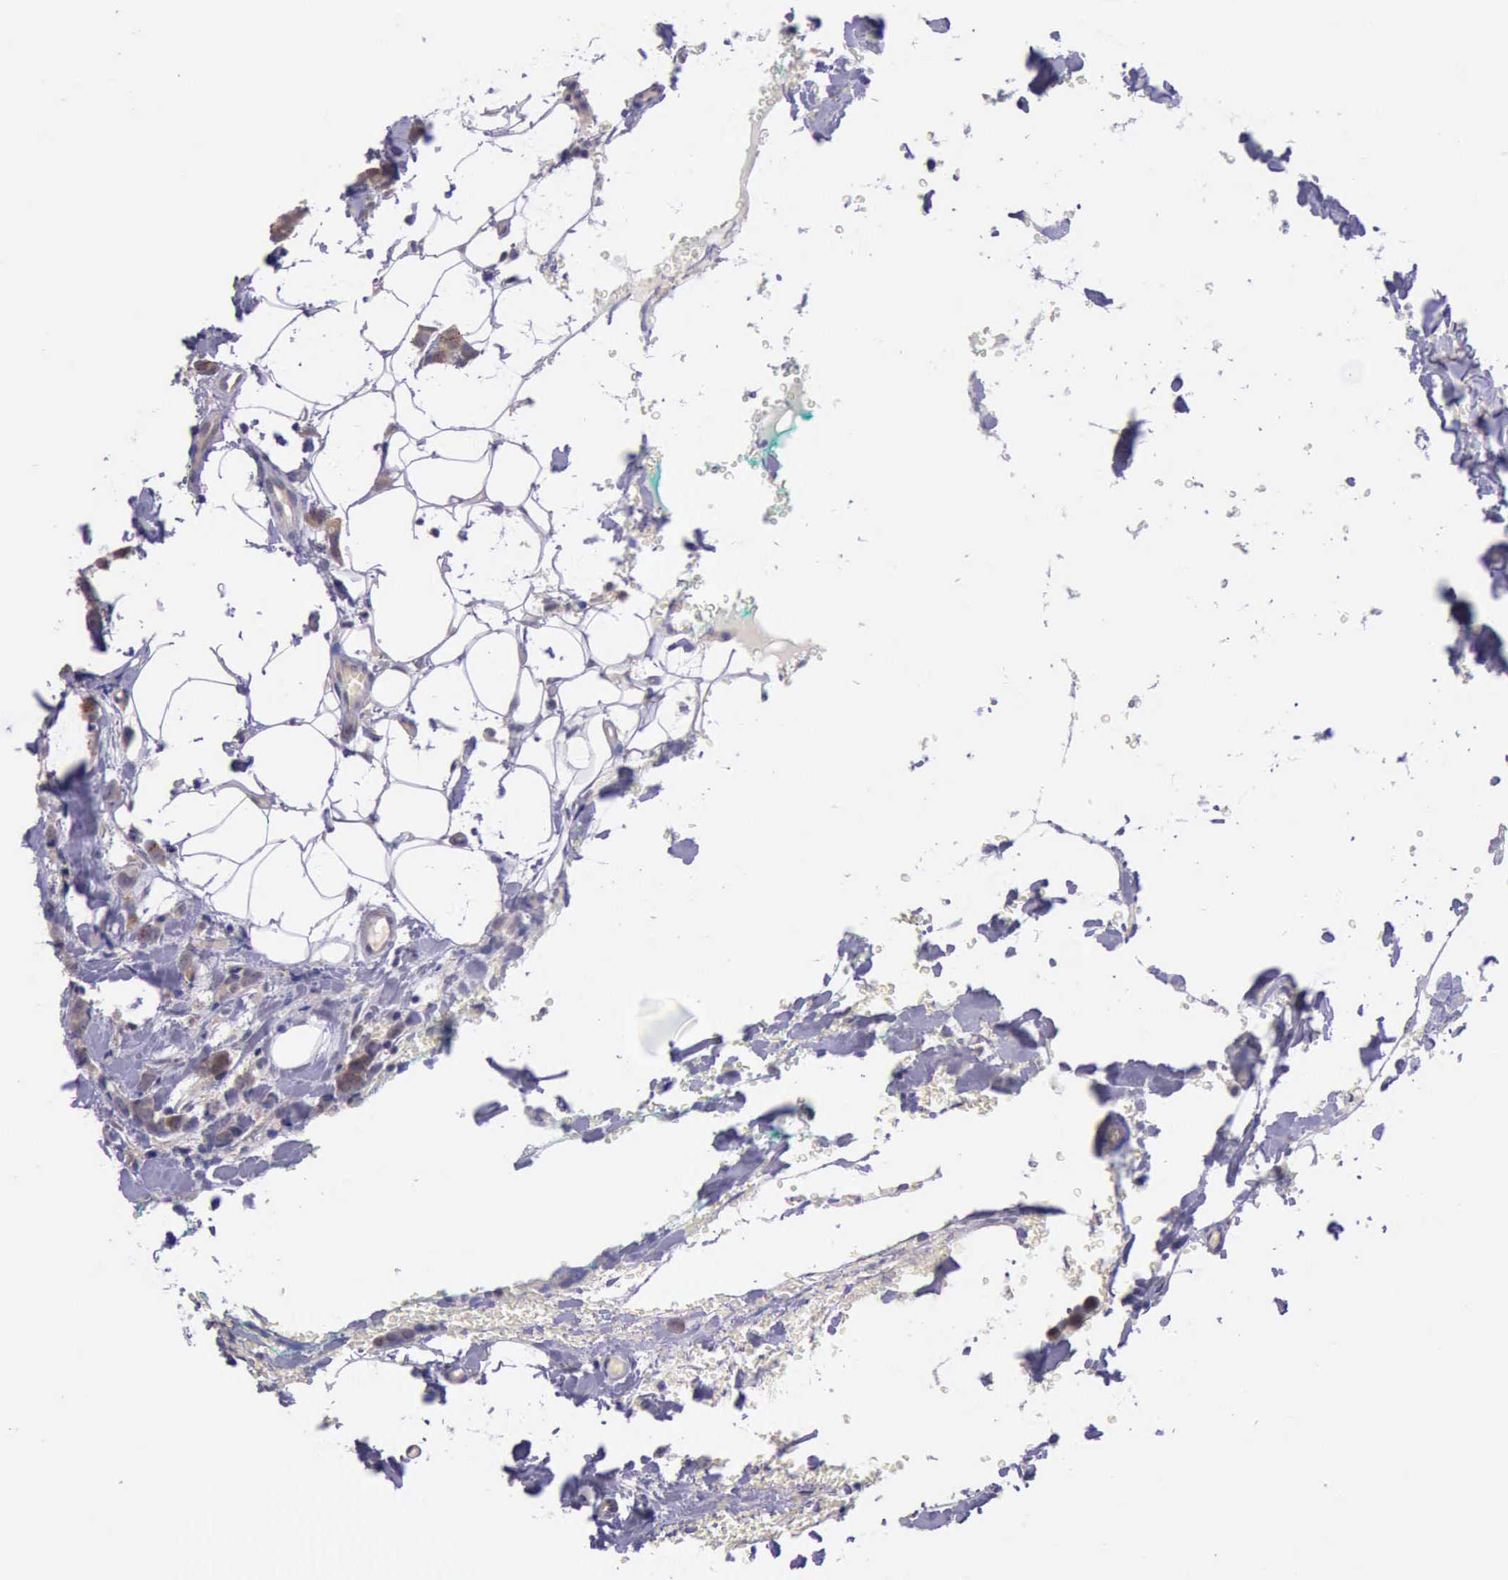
{"staining": {"intensity": "weak", "quantity": ">75%", "location": "cytoplasmic/membranous"}, "tissue": "breast cancer", "cell_type": "Tumor cells", "image_type": "cancer", "snomed": [{"axis": "morphology", "description": "Lobular carcinoma"}, {"axis": "topography", "description": "Breast"}], "caption": "Weak cytoplasmic/membranous staining for a protein is present in about >75% of tumor cells of lobular carcinoma (breast) using immunohistochemistry.", "gene": "PLEK2", "patient": {"sex": "female", "age": 60}}